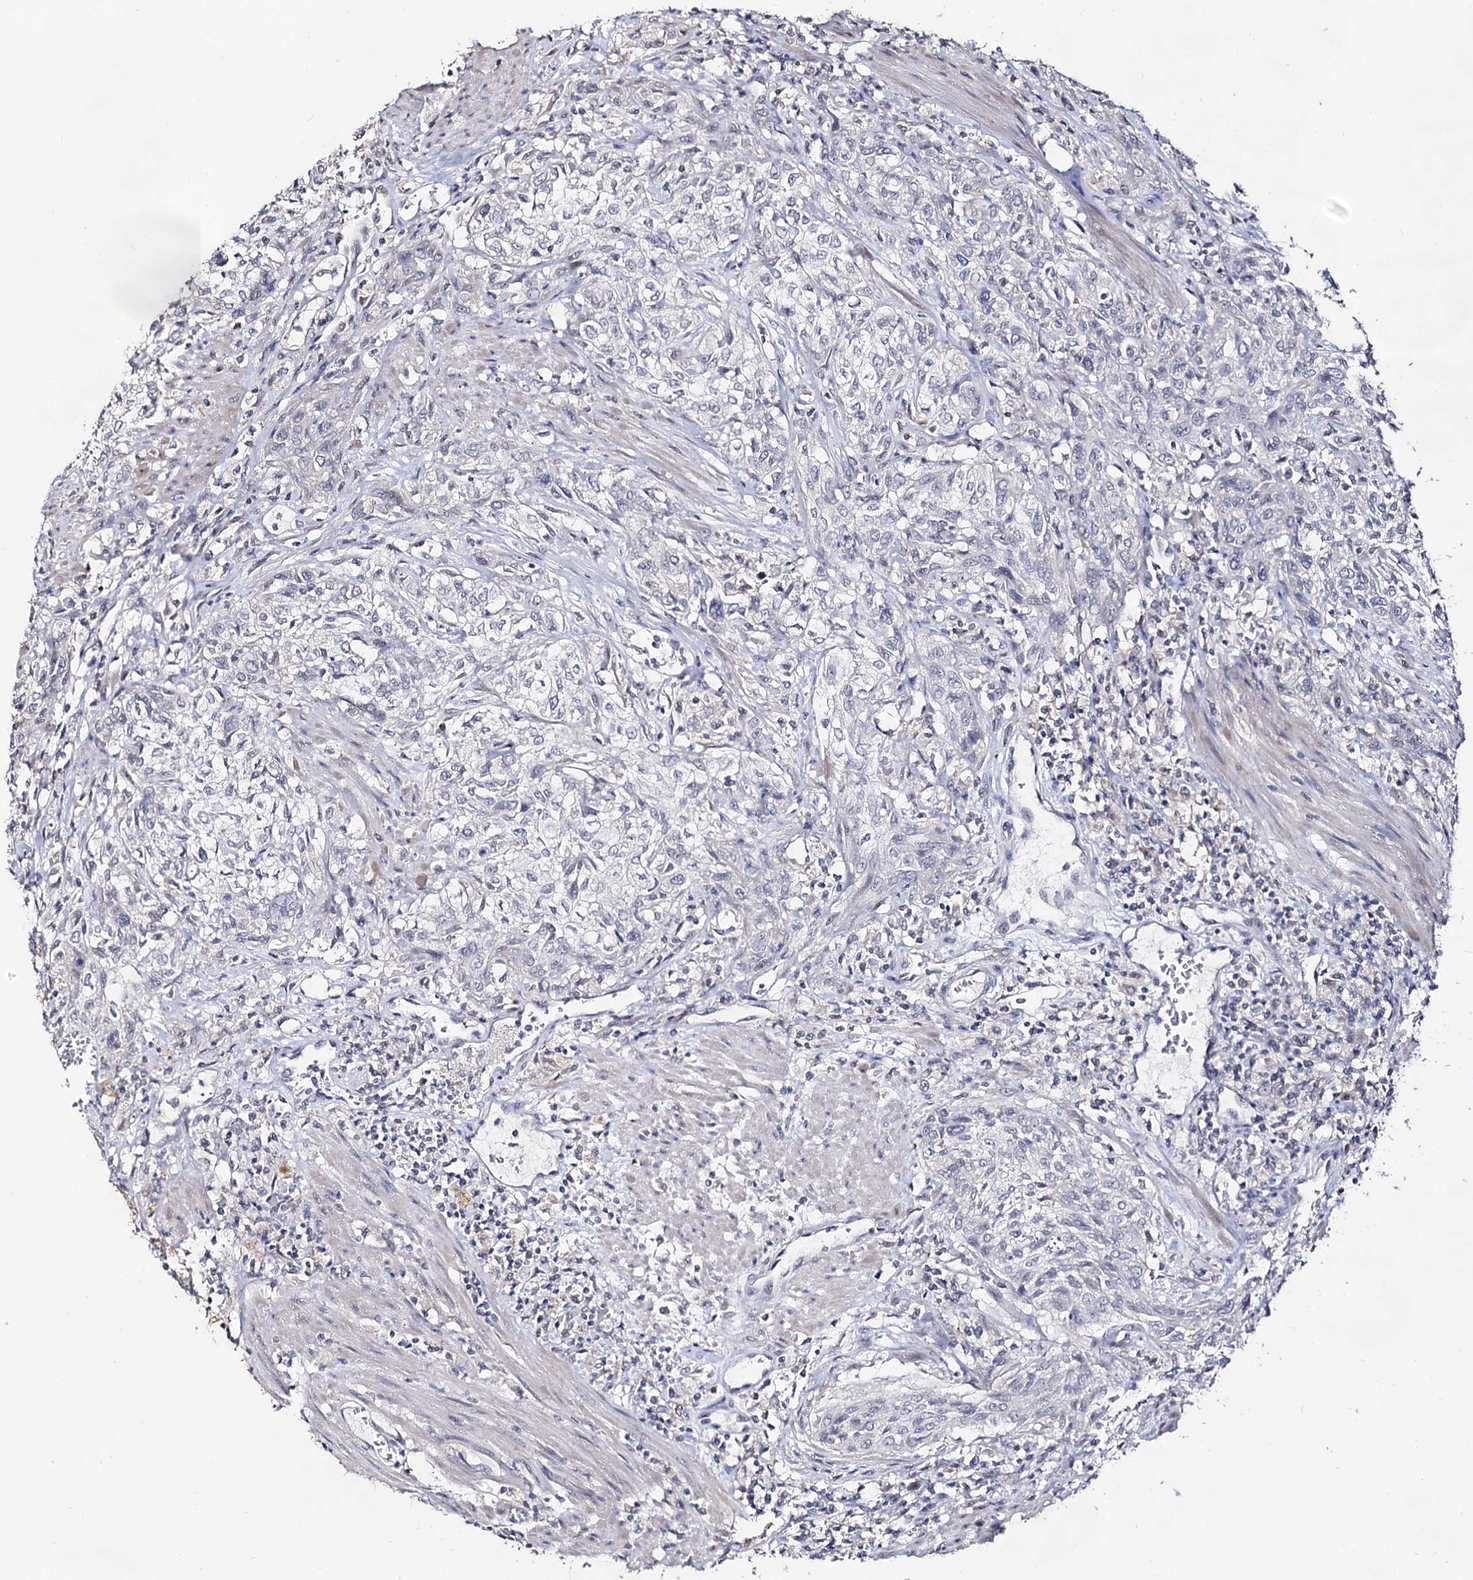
{"staining": {"intensity": "negative", "quantity": "none", "location": "none"}, "tissue": "urothelial cancer", "cell_type": "Tumor cells", "image_type": "cancer", "snomed": [{"axis": "morphology", "description": "Normal tissue, NOS"}, {"axis": "morphology", "description": "Urothelial carcinoma, NOS"}, {"axis": "topography", "description": "Urinary bladder"}, {"axis": "topography", "description": "Peripheral nerve tissue"}], "caption": "Urothelial cancer stained for a protein using IHC reveals no staining tumor cells.", "gene": "ARFIP2", "patient": {"sex": "male", "age": 35}}